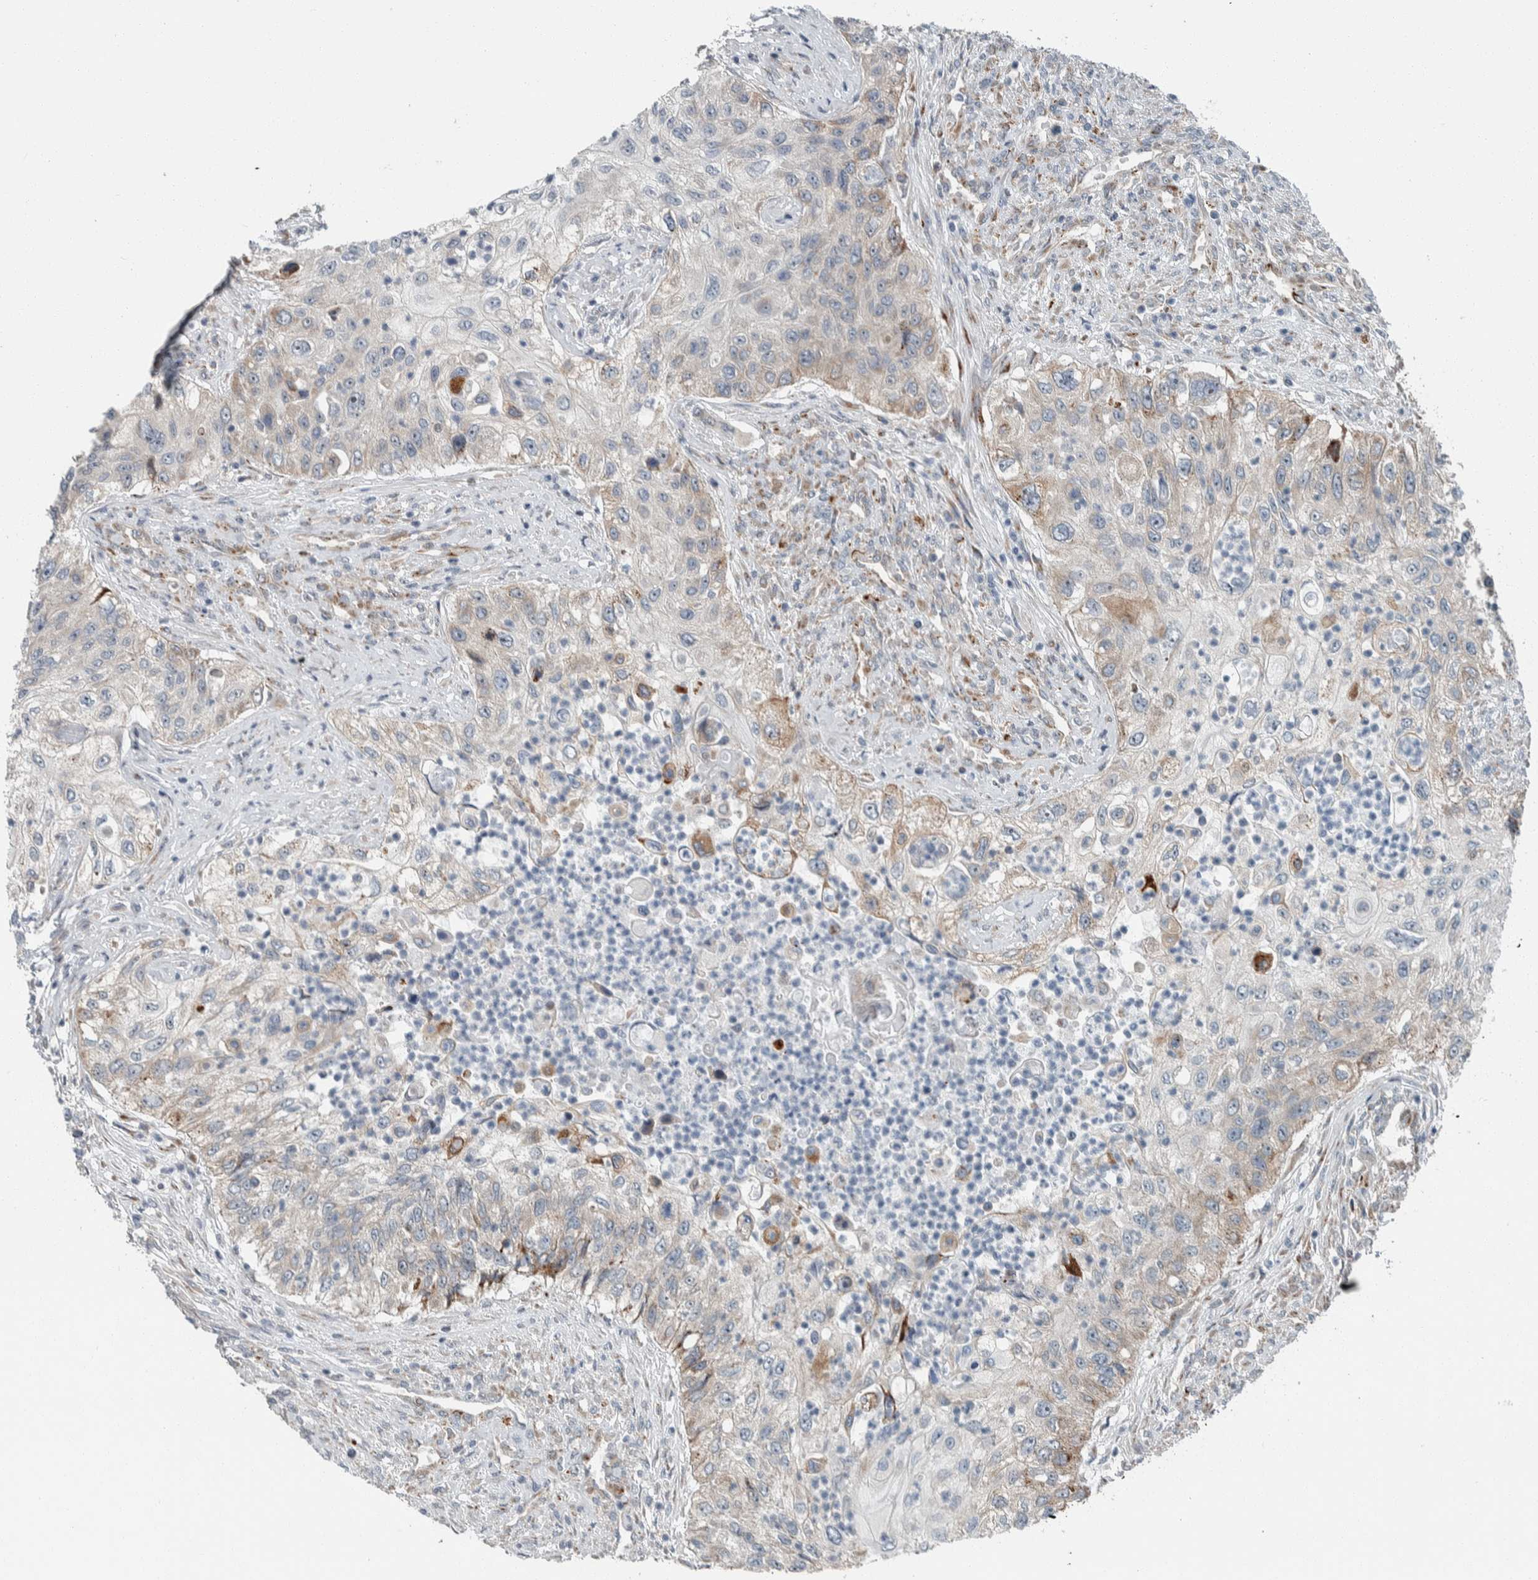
{"staining": {"intensity": "weak", "quantity": "<25%", "location": "cytoplasmic/membranous"}, "tissue": "urothelial cancer", "cell_type": "Tumor cells", "image_type": "cancer", "snomed": [{"axis": "morphology", "description": "Urothelial carcinoma, High grade"}, {"axis": "topography", "description": "Urinary bladder"}], "caption": "Immunohistochemical staining of urothelial cancer reveals no significant expression in tumor cells.", "gene": "USP25", "patient": {"sex": "female", "age": 60}}